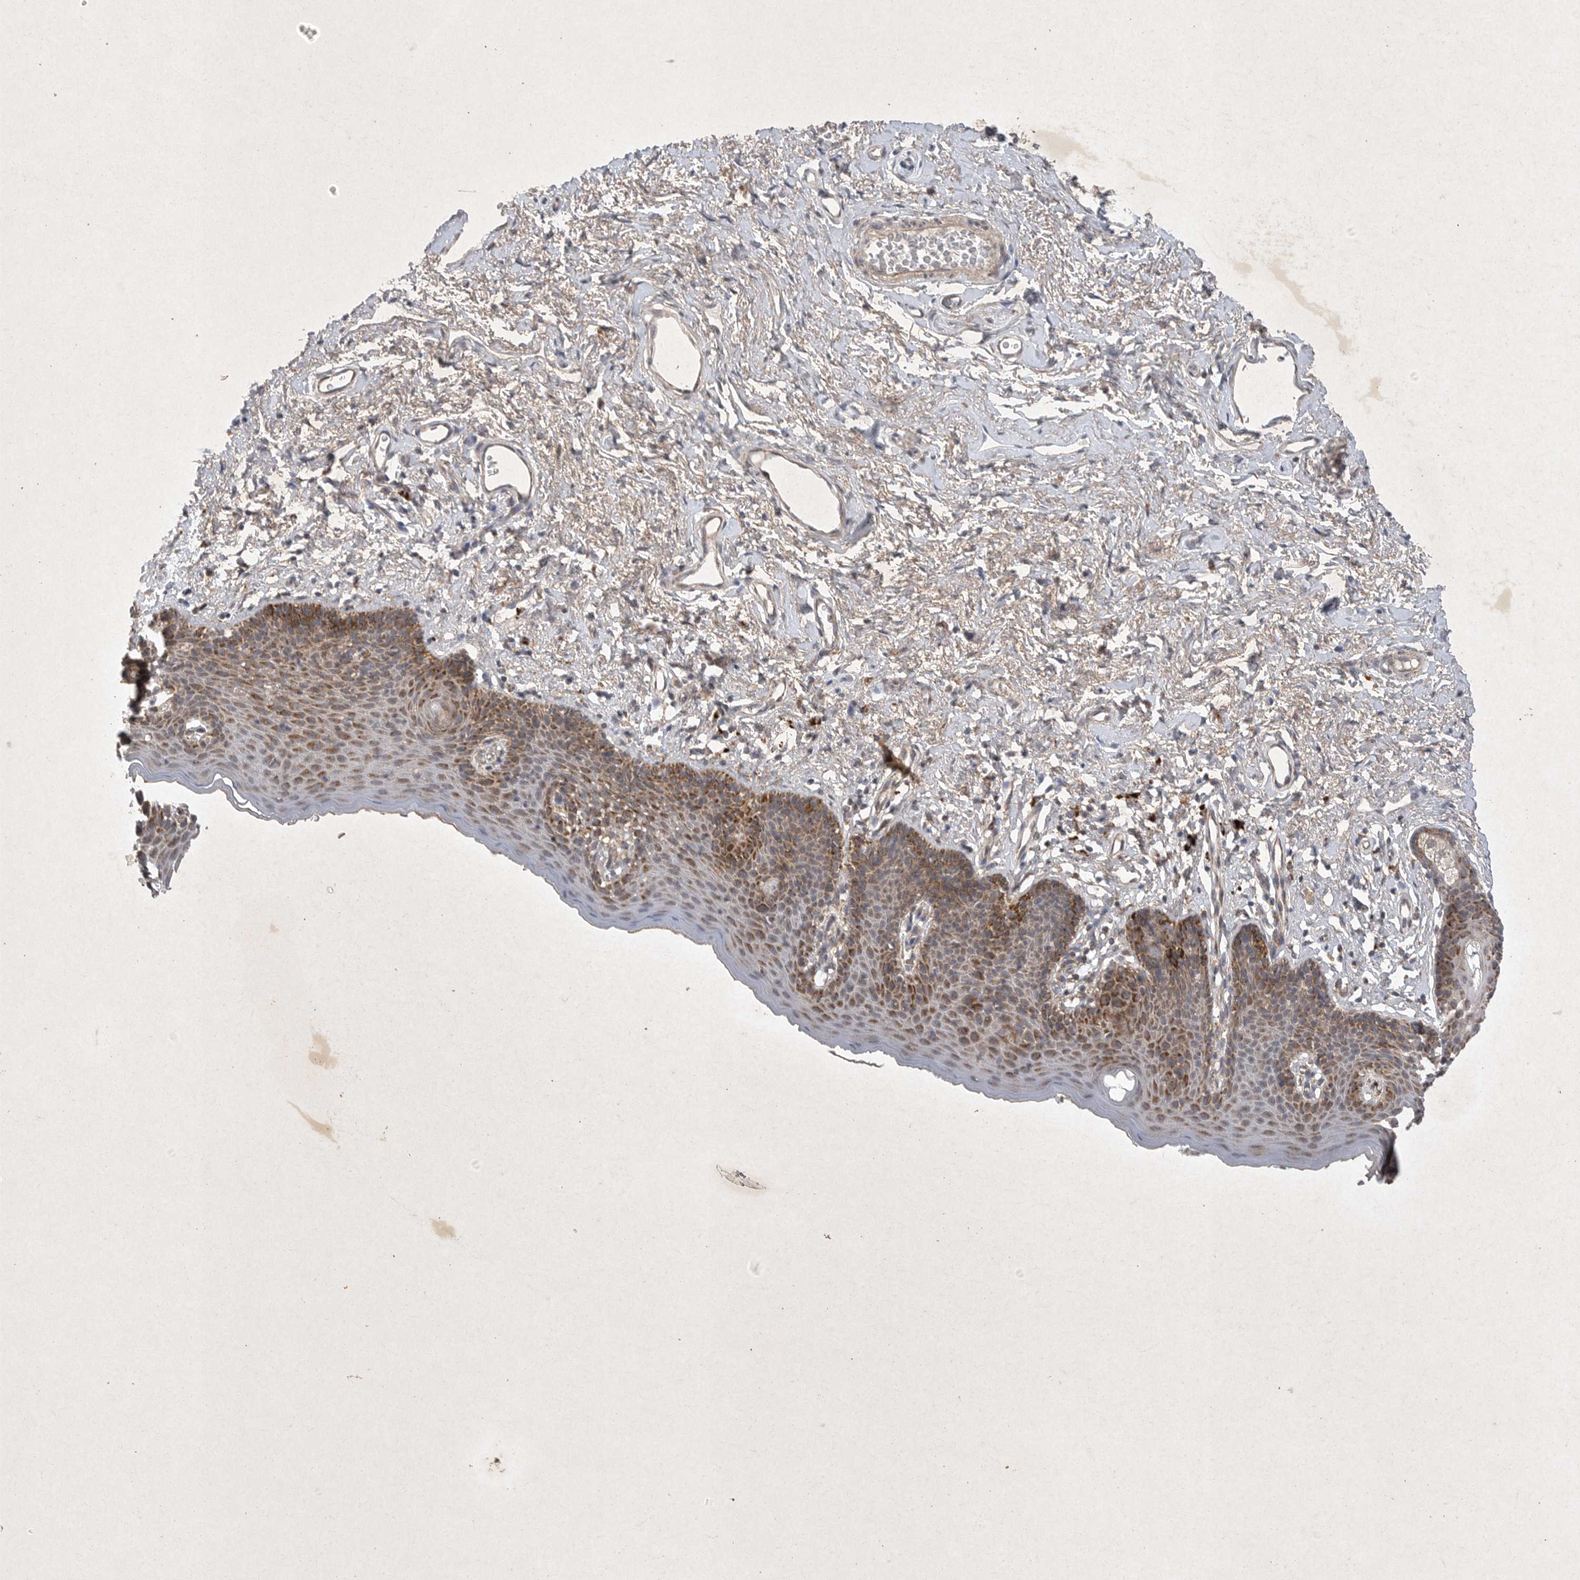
{"staining": {"intensity": "moderate", "quantity": ">75%", "location": "cytoplasmic/membranous"}, "tissue": "skin", "cell_type": "Epidermal cells", "image_type": "normal", "snomed": [{"axis": "morphology", "description": "Normal tissue, NOS"}, {"axis": "topography", "description": "Vulva"}], "caption": "Protein staining displays moderate cytoplasmic/membranous expression in approximately >75% of epidermal cells in unremarkable skin.", "gene": "DDR1", "patient": {"sex": "female", "age": 66}}